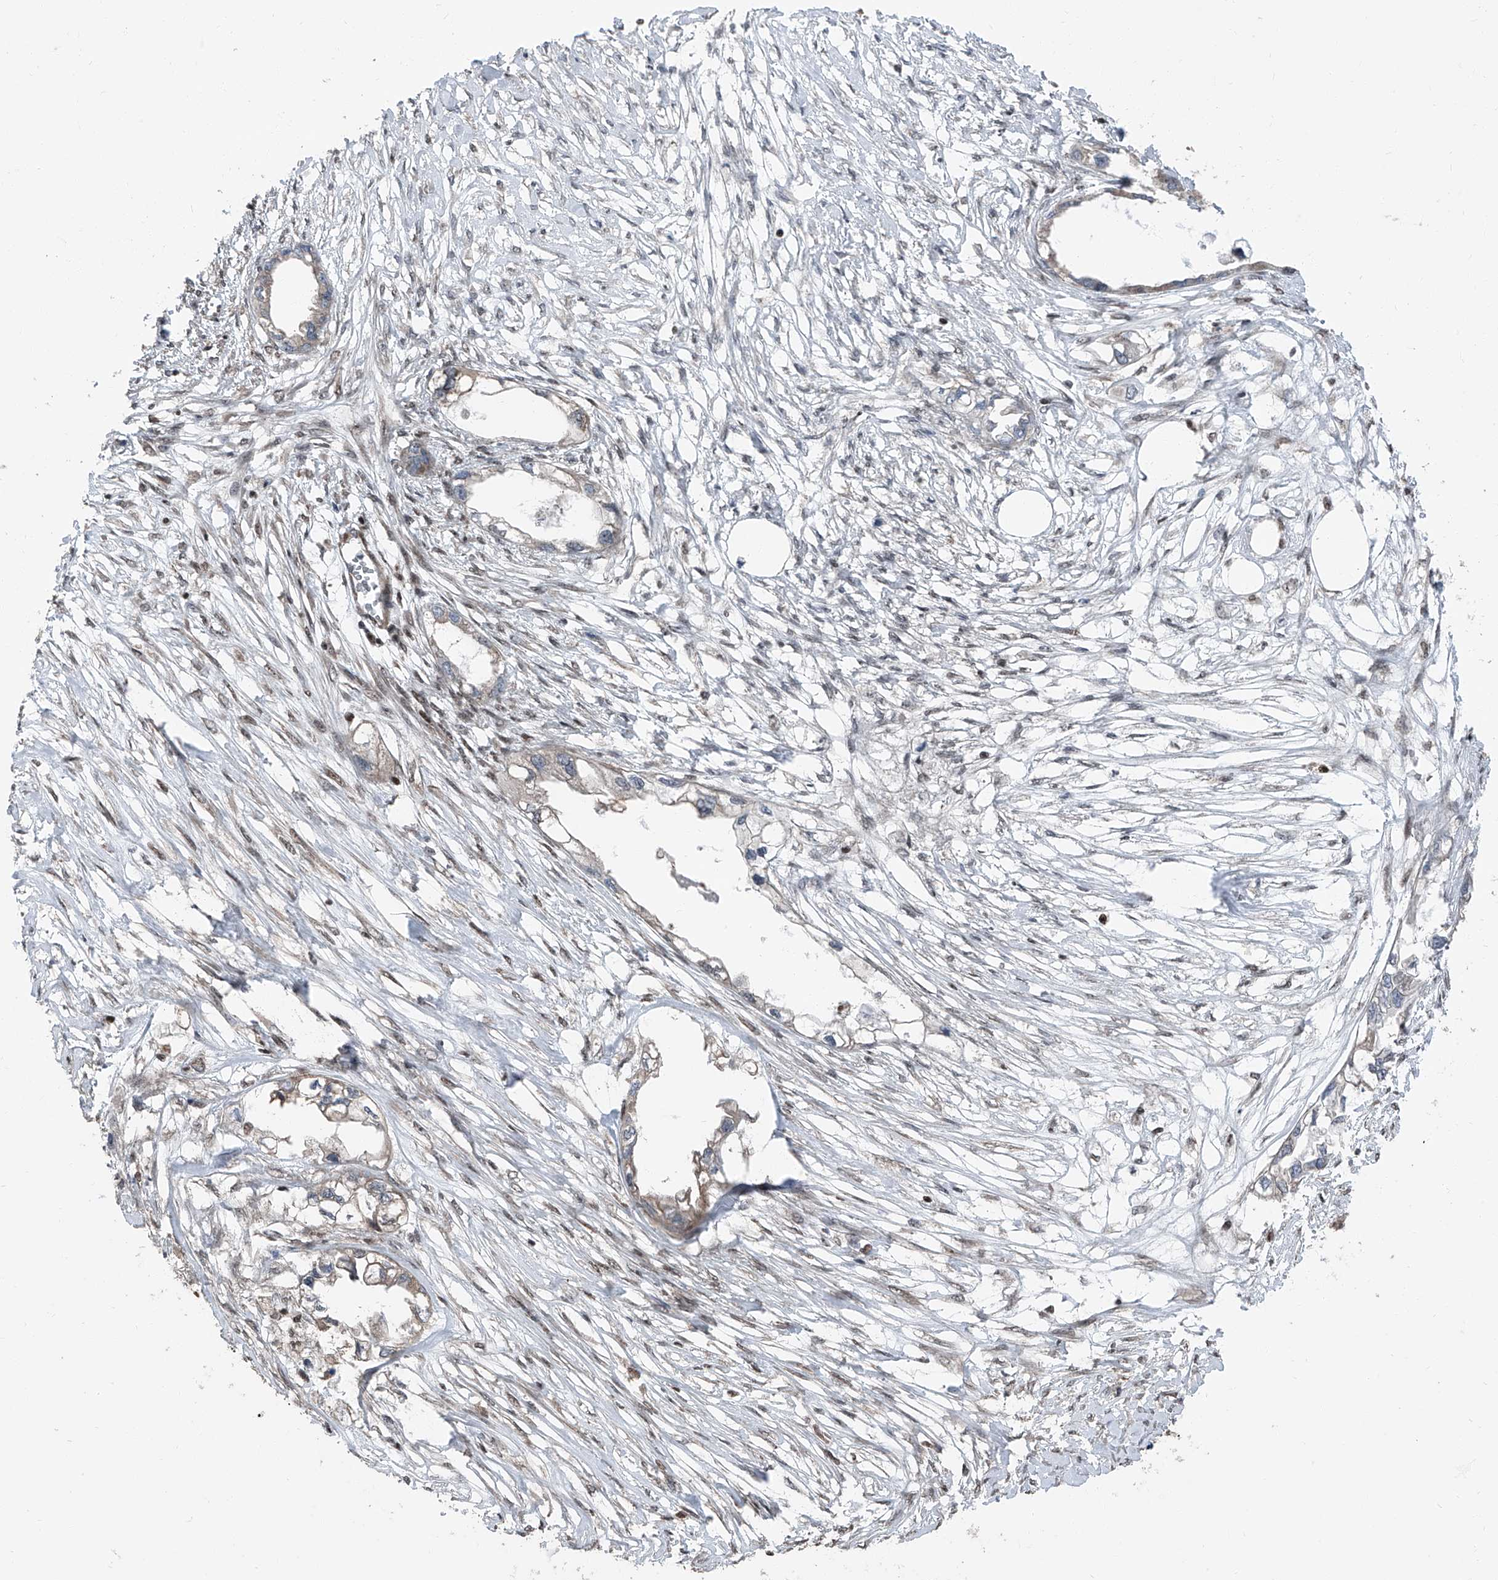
{"staining": {"intensity": "weak", "quantity": "25%-75%", "location": "cytoplasmic/membranous"}, "tissue": "endometrial cancer", "cell_type": "Tumor cells", "image_type": "cancer", "snomed": [{"axis": "morphology", "description": "Adenocarcinoma, NOS"}, {"axis": "morphology", "description": "Adenocarcinoma, metastatic, NOS"}, {"axis": "topography", "description": "Adipose tissue"}, {"axis": "topography", "description": "Endometrium"}], "caption": "A low amount of weak cytoplasmic/membranous expression is identified in approximately 25%-75% of tumor cells in endometrial cancer (metastatic adenocarcinoma) tissue. Immunohistochemistry stains the protein of interest in brown and the nuclei are stained blue.", "gene": "FKBP5", "patient": {"sex": "female", "age": 67}}